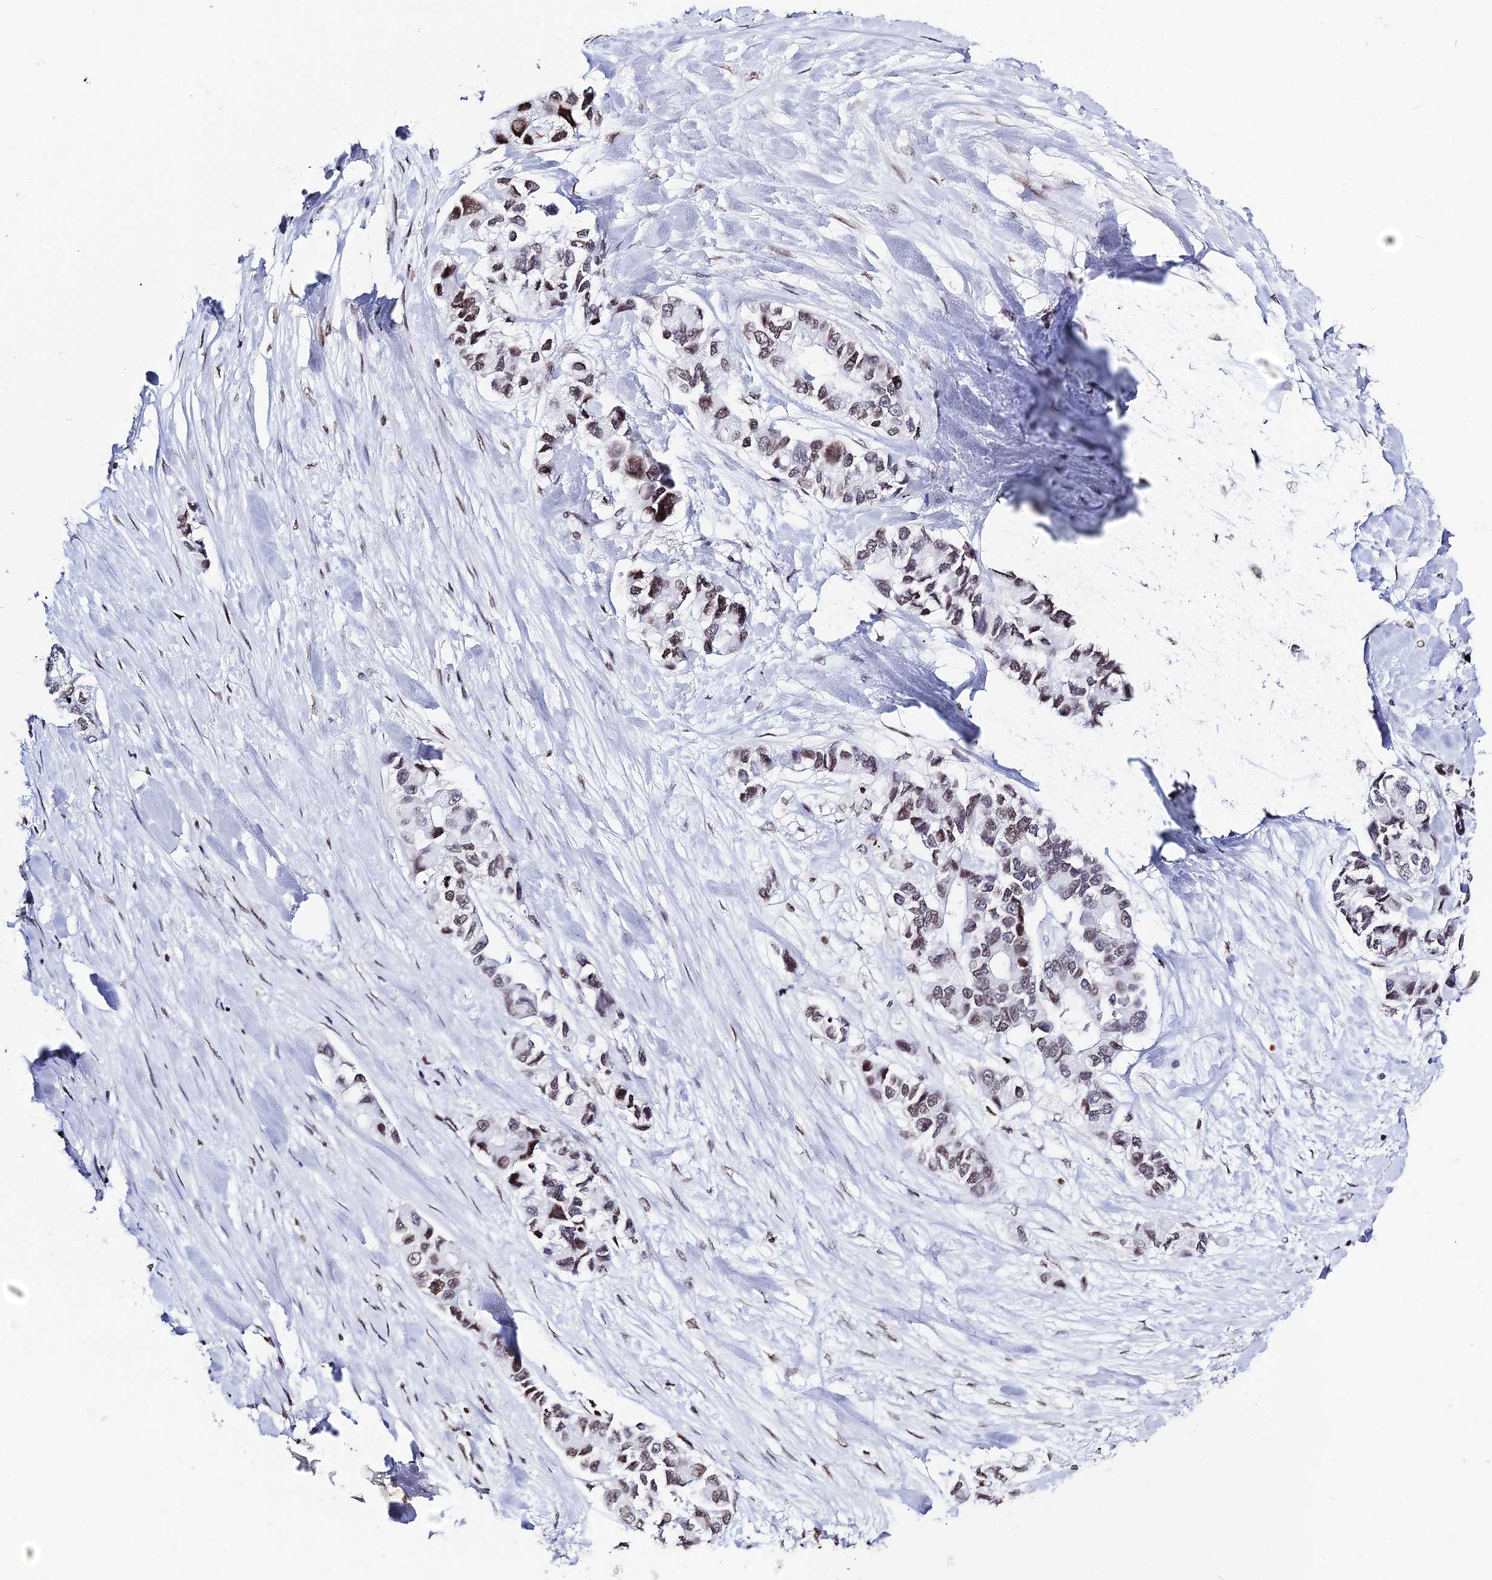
{"staining": {"intensity": "moderate", "quantity": ">75%", "location": "nuclear"}, "tissue": "lung cancer", "cell_type": "Tumor cells", "image_type": "cancer", "snomed": [{"axis": "morphology", "description": "Adenocarcinoma, NOS"}, {"axis": "topography", "description": "Lung"}], "caption": "Immunohistochemical staining of human lung adenocarcinoma exhibits medium levels of moderate nuclear staining in approximately >75% of tumor cells.", "gene": "MACROH2A2", "patient": {"sex": "female", "age": 54}}